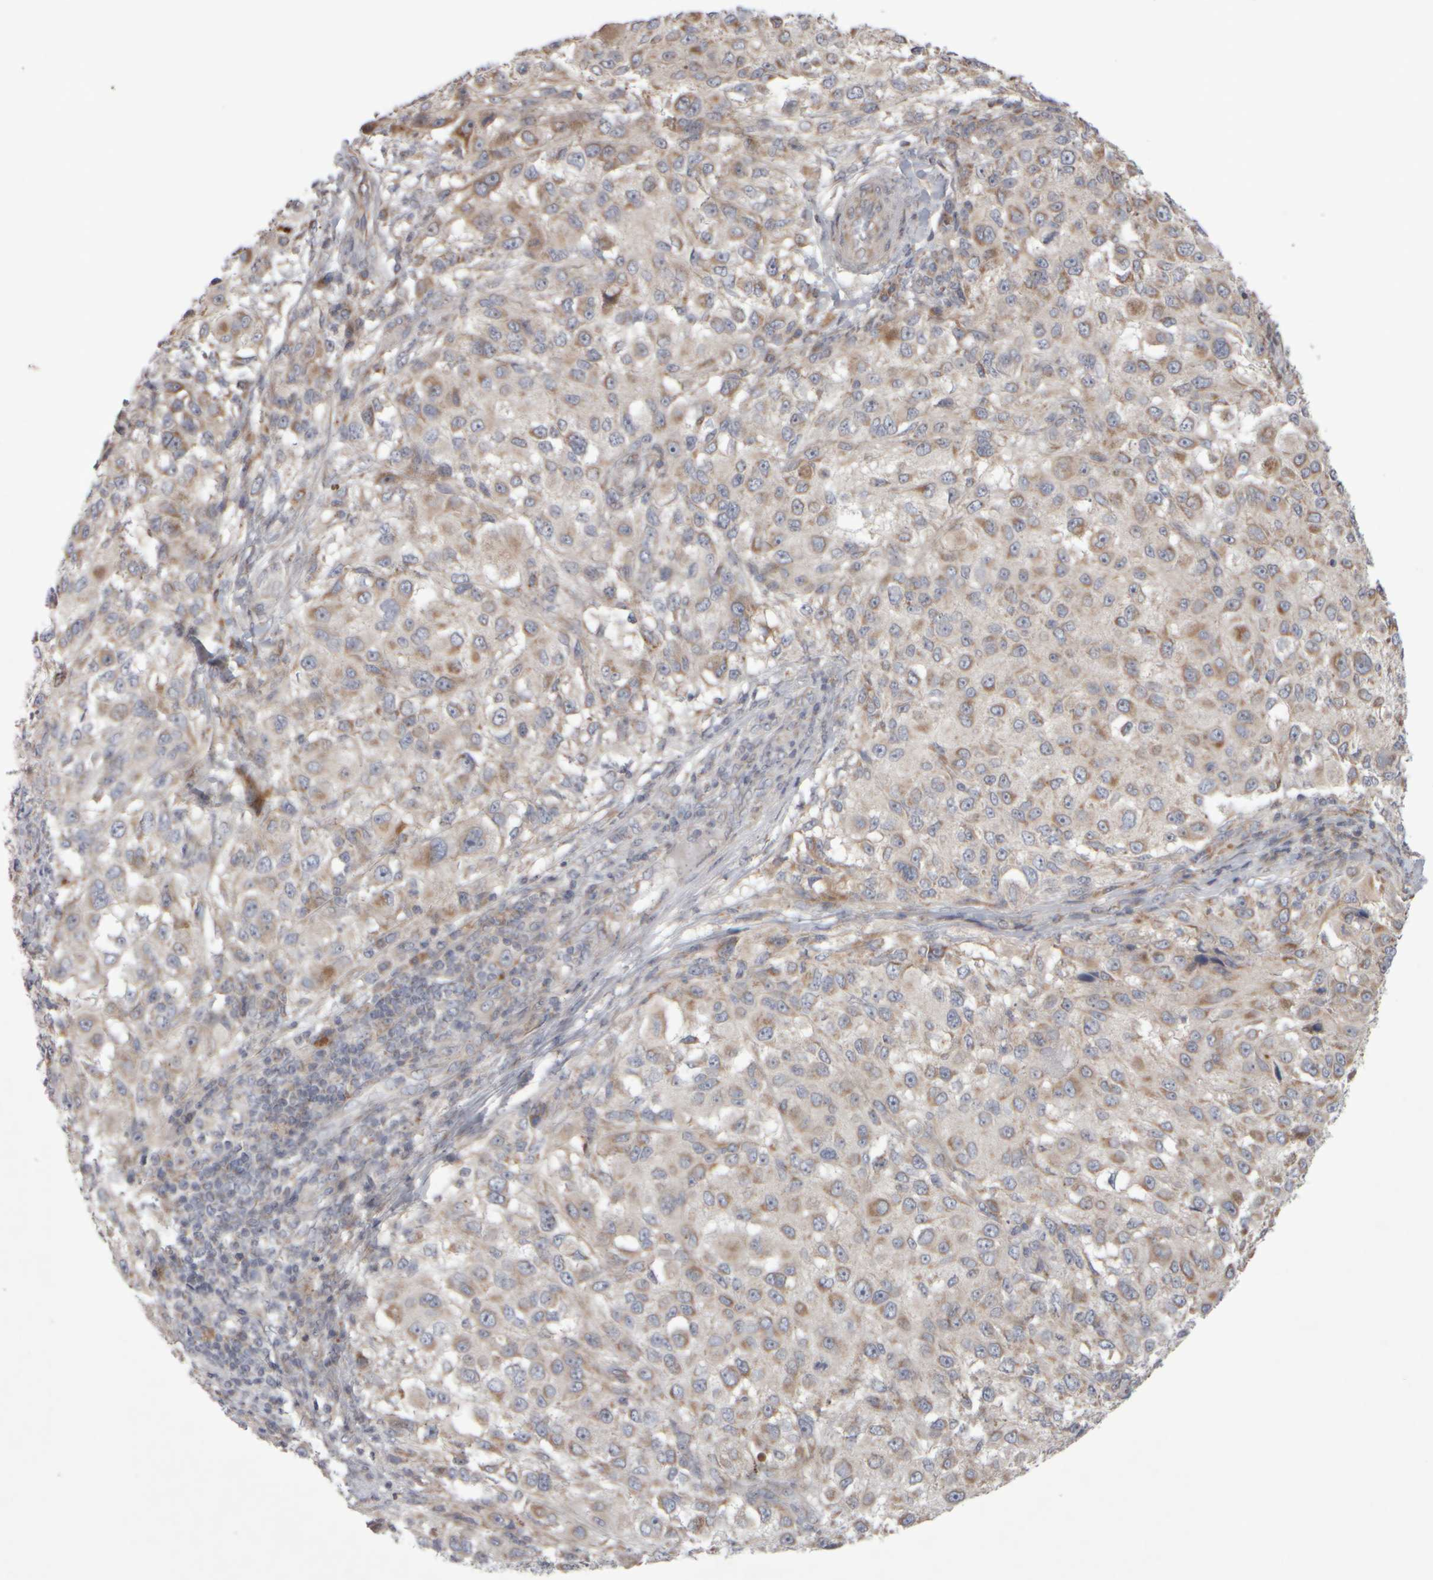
{"staining": {"intensity": "weak", "quantity": ">75%", "location": "cytoplasmic/membranous"}, "tissue": "melanoma", "cell_type": "Tumor cells", "image_type": "cancer", "snomed": [{"axis": "morphology", "description": "Necrosis, NOS"}, {"axis": "morphology", "description": "Malignant melanoma, NOS"}, {"axis": "topography", "description": "Skin"}], "caption": "Protein analysis of melanoma tissue demonstrates weak cytoplasmic/membranous staining in approximately >75% of tumor cells.", "gene": "SCO1", "patient": {"sex": "female", "age": 87}}